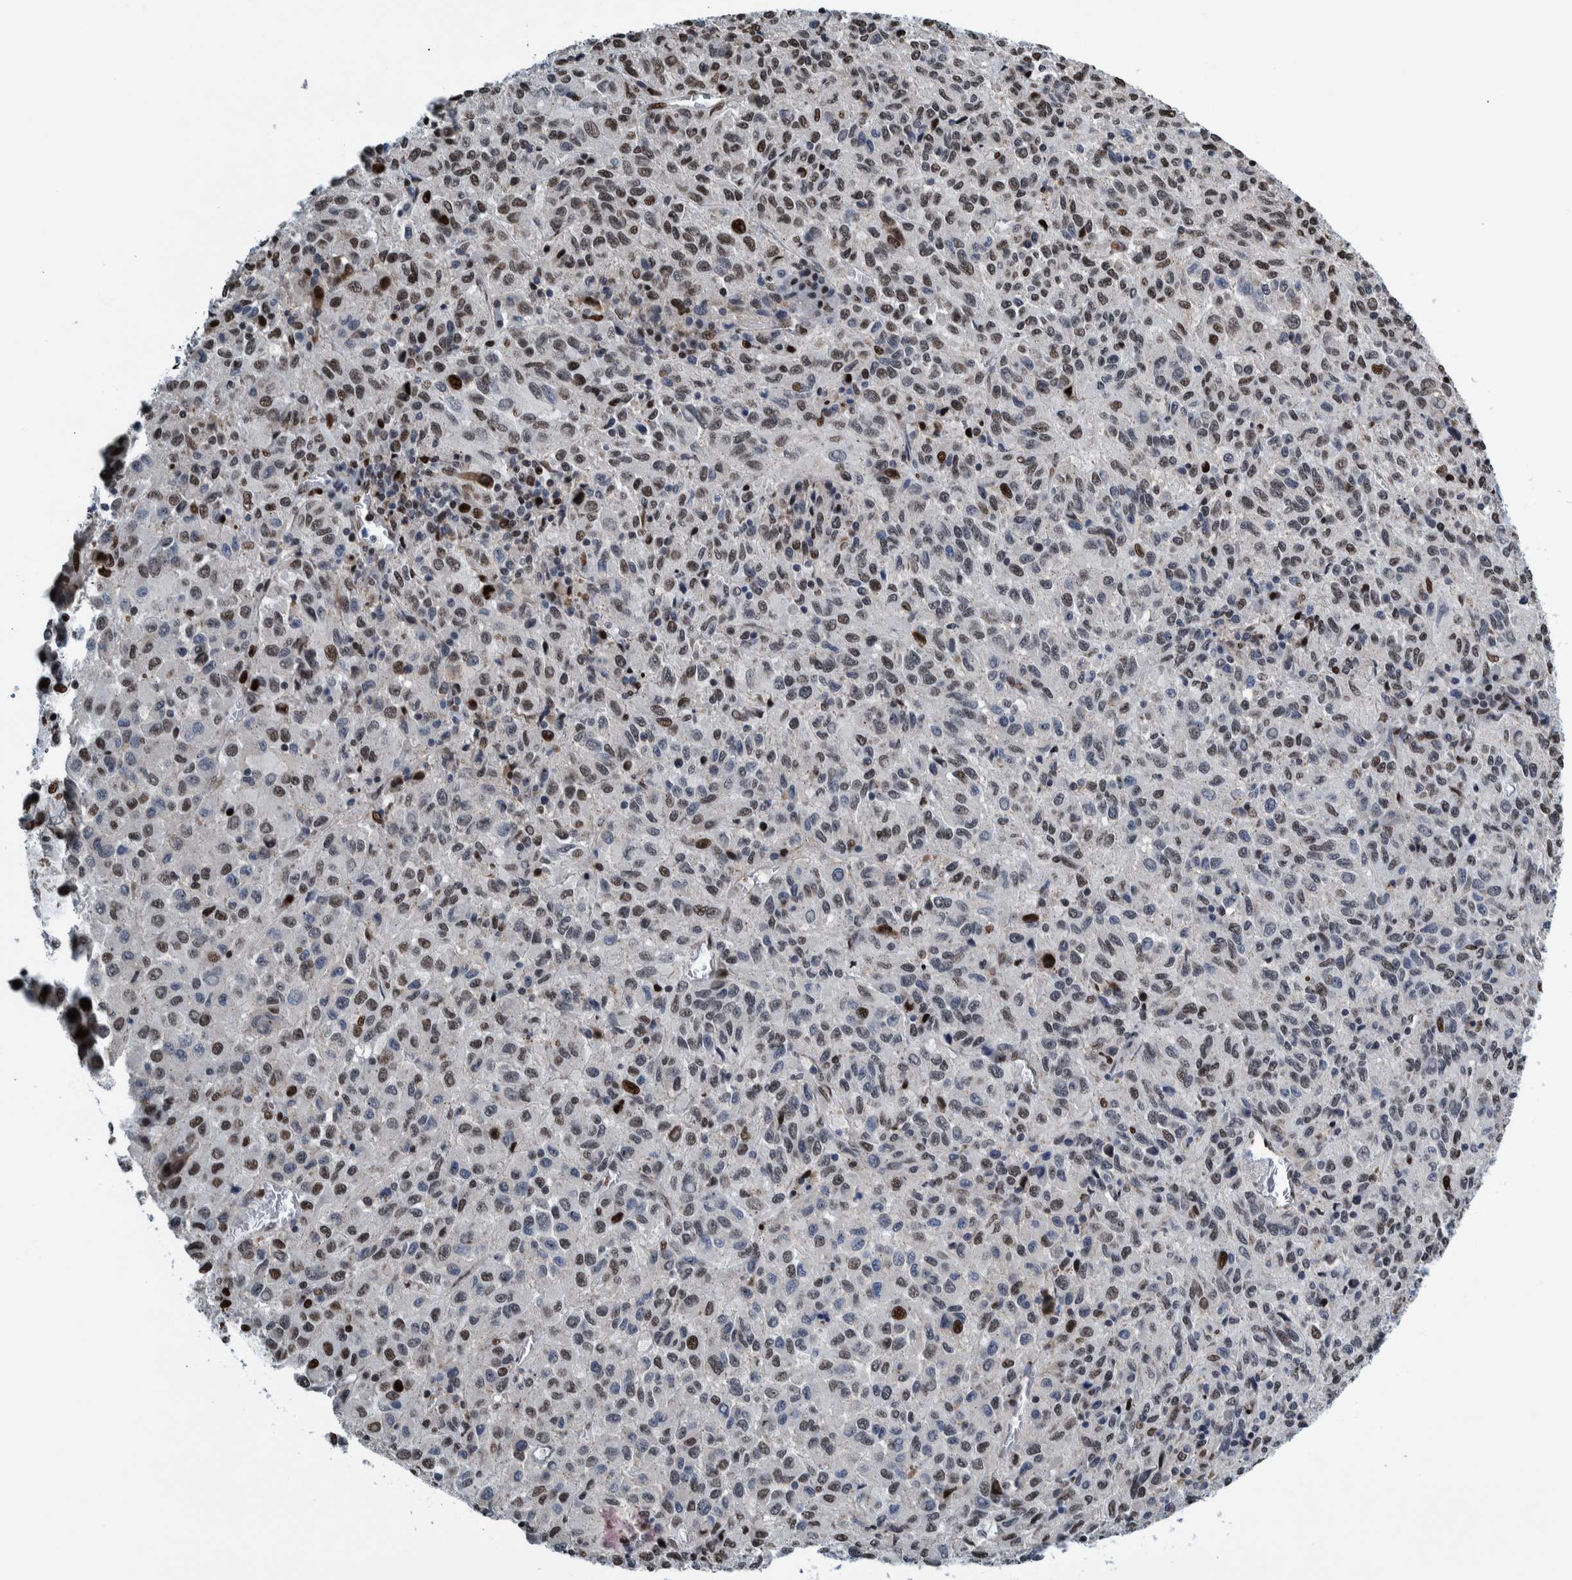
{"staining": {"intensity": "strong", "quantity": "<25%", "location": "nuclear"}, "tissue": "melanoma", "cell_type": "Tumor cells", "image_type": "cancer", "snomed": [{"axis": "morphology", "description": "Malignant melanoma, Metastatic site"}, {"axis": "topography", "description": "Lung"}], "caption": "Malignant melanoma (metastatic site) tissue reveals strong nuclear expression in approximately <25% of tumor cells, visualized by immunohistochemistry.", "gene": "HEATR9", "patient": {"sex": "male", "age": 64}}